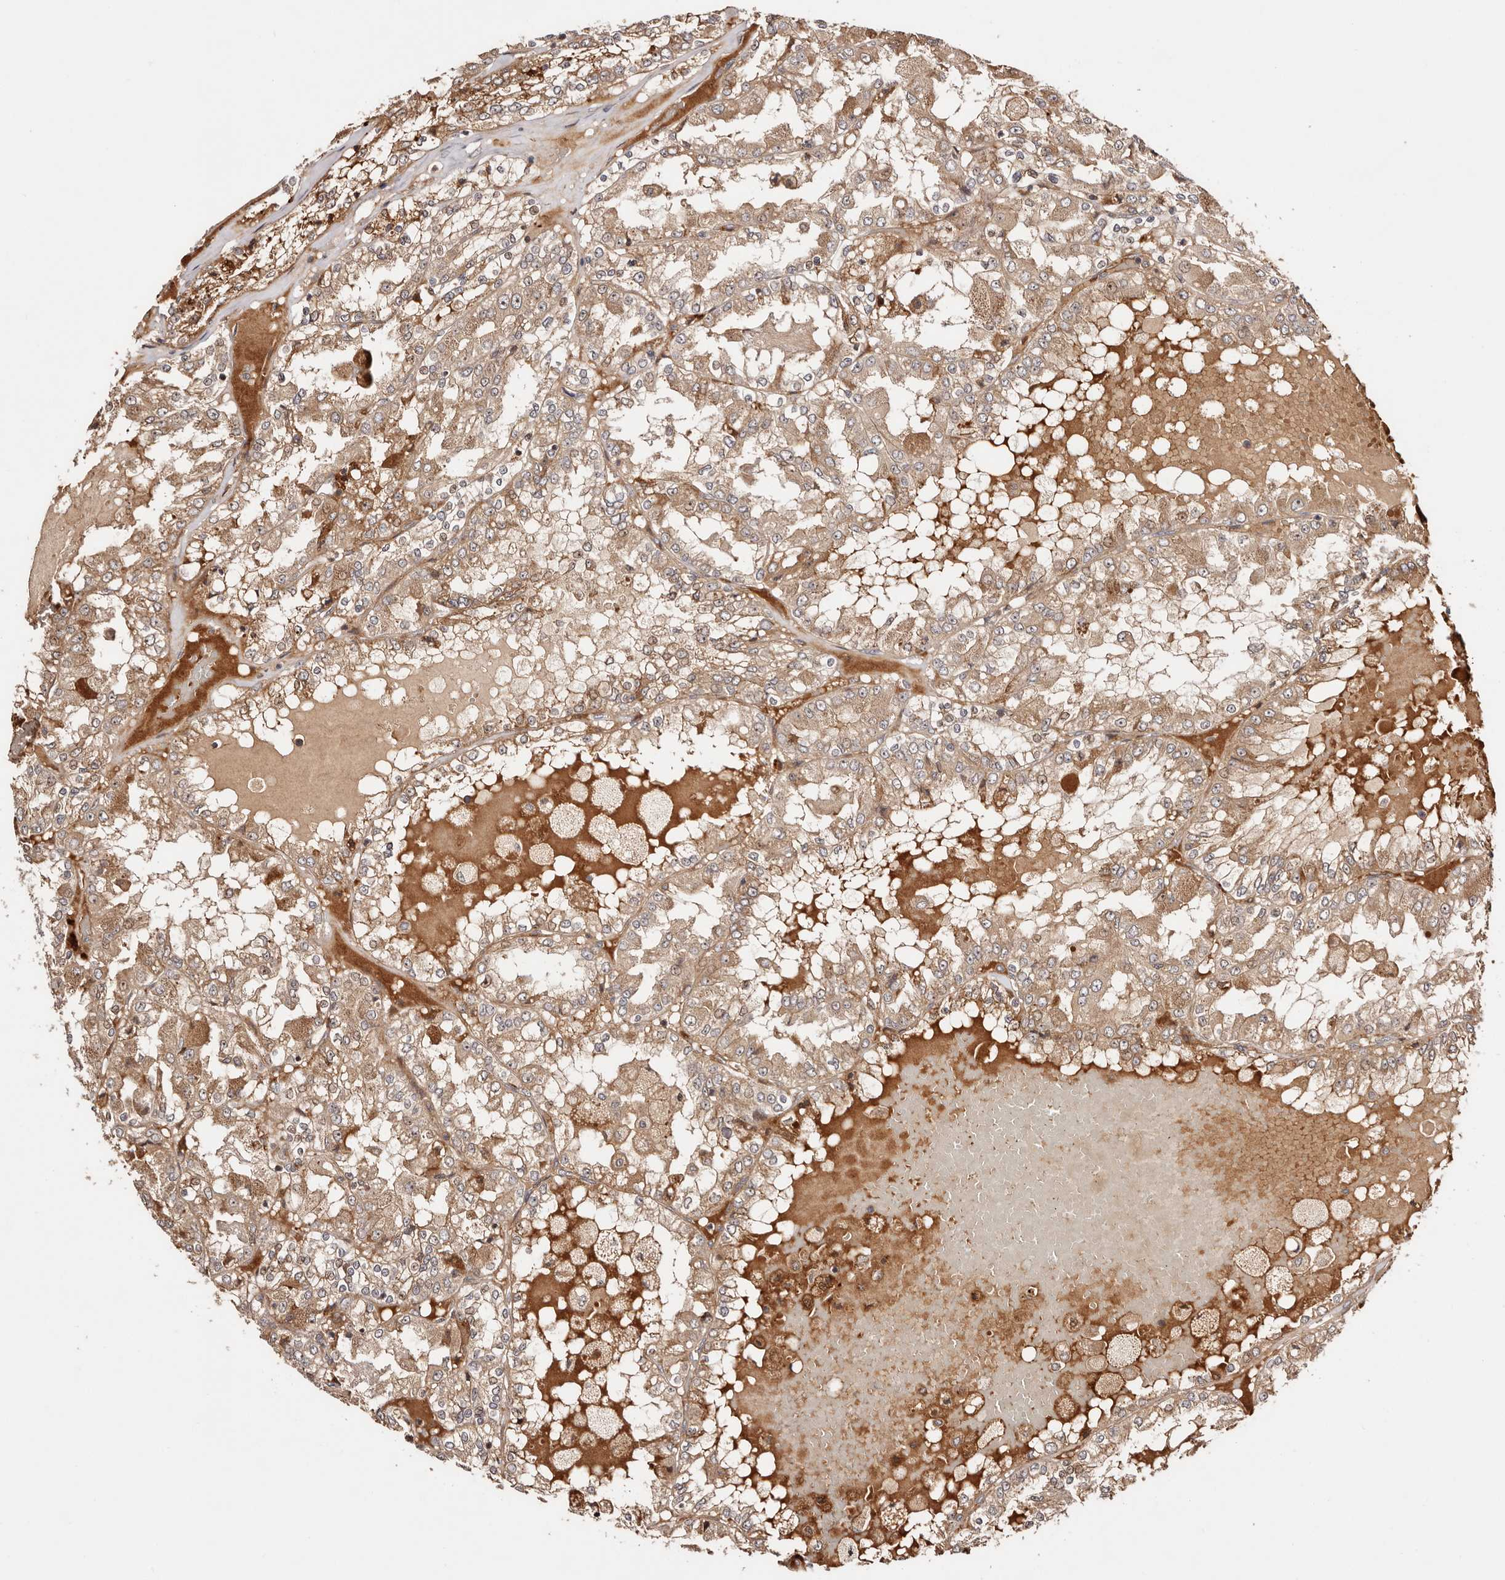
{"staining": {"intensity": "moderate", "quantity": ">75%", "location": "cytoplasmic/membranous"}, "tissue": "renal cancer", "cell_type": "Tumor cells", "image_type": "cancer", "snomed": [{"axis": "morphology", "description": "Adenocarcinoma, NOS"}, {"axis": "topography", "description": "Kidney"}], "caption": "A medium amount of moderate cytoplasmic/membranous expression is present in approximately >75% of tumor cells in renal cancer tissue.", "gene": "PTPN22", "patient": {"sex": "female", "age": 56}}